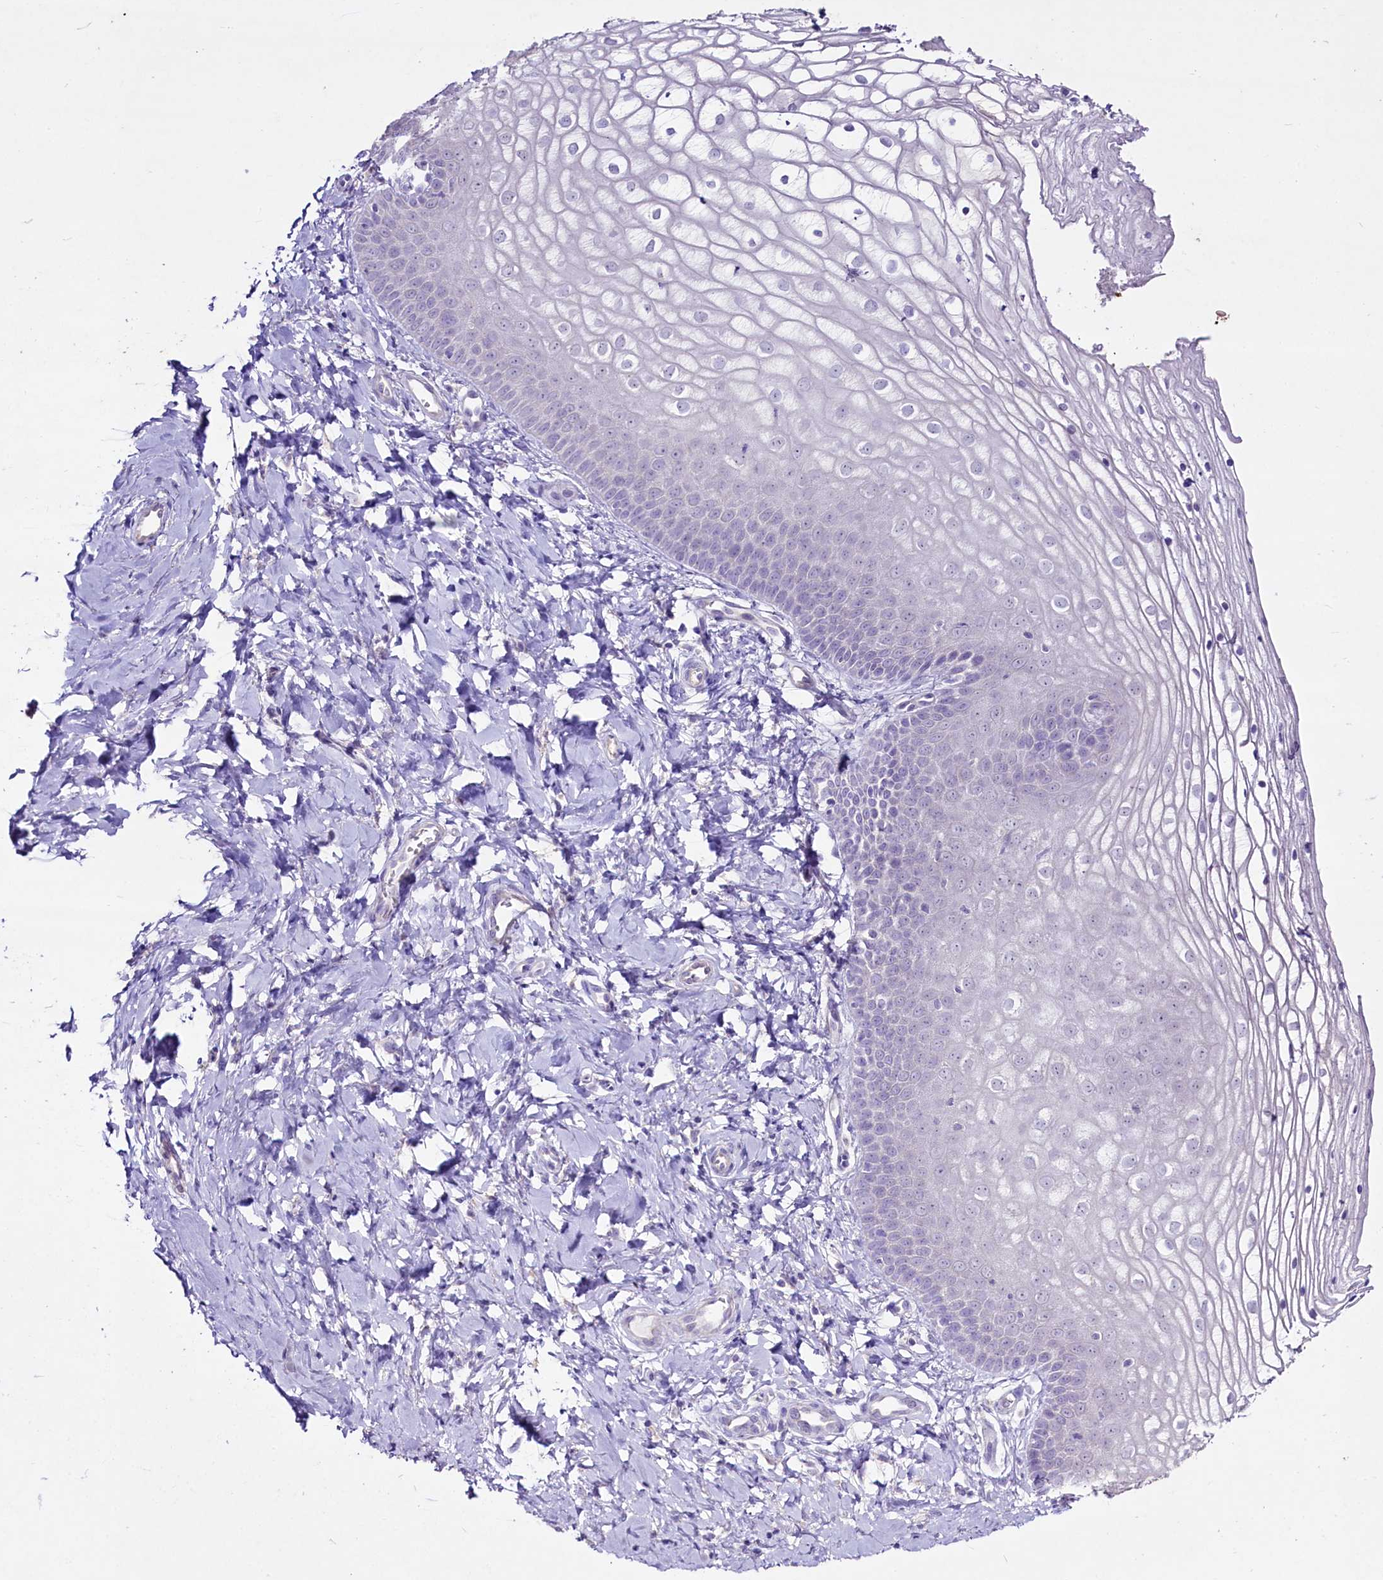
{"staining": {"intensity": "negative", "quantity": "none", "location": "none"}, "tissue": "vagina", "cell_type": "Squamous epithelial cells", "image_type": "normal", "snomed": [{"axis": "morphology", "description": "Normal tissue, NOS"}, {"axis": "topography", "description": "Vagina"}], "caption": "Human vagina stained for a protein using immunohistochemistry (IHC) reveals no expression in squamous epithelial cells.", "gene": "FAM209B", "patient": {"sex": "female", "age": 68}}